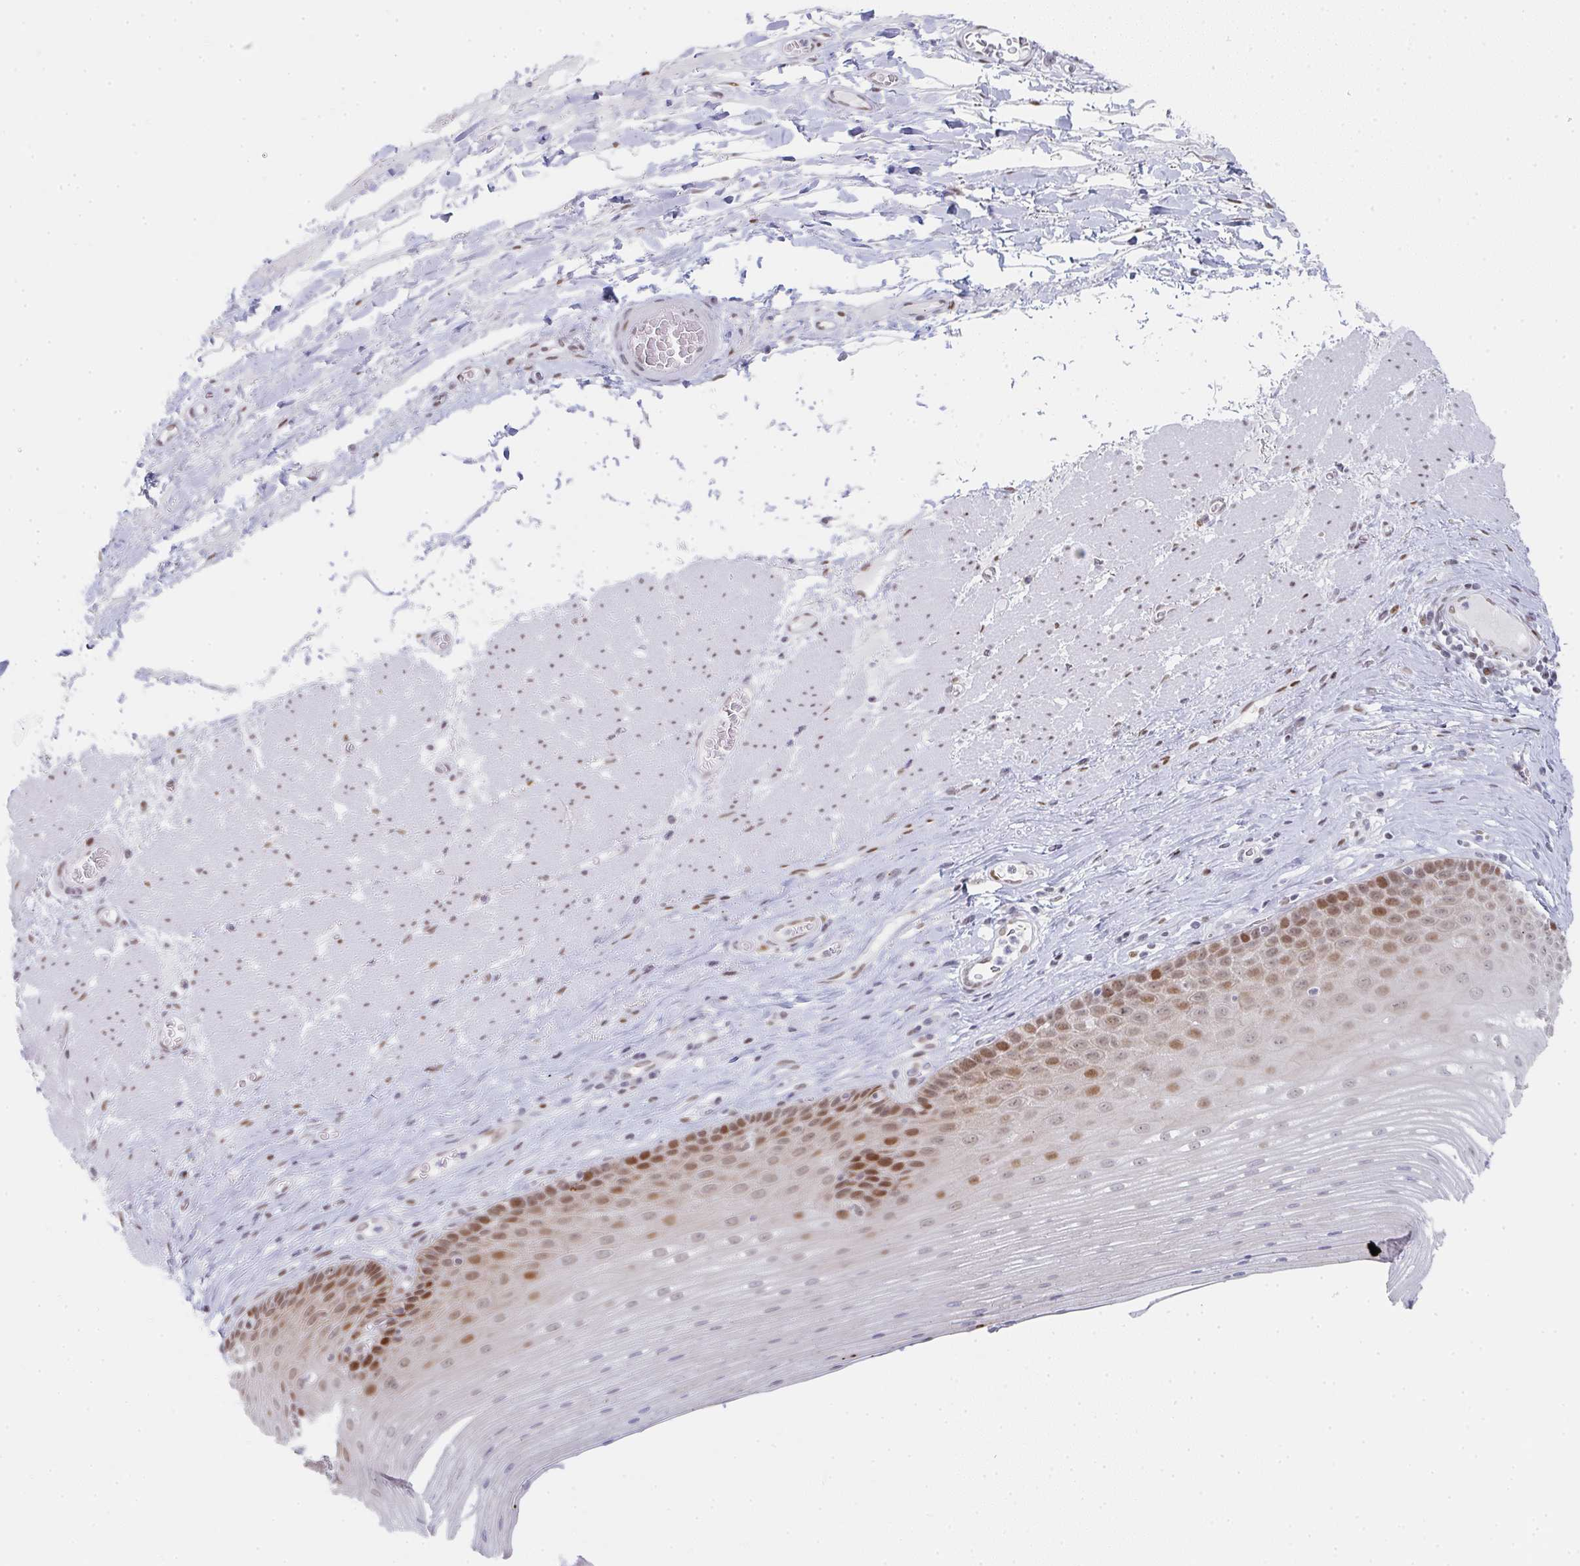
{"staining": {"intensity": "strong", "quantity": "<25%", "location": "nuclear"}, "tissue": "esophagus", "cell_type": "Squamous epithelial cells", "image_type": "normal", "snomed": [{"axis": "morphology", "description": "Normal tissue, NOS"}, {"axis": "topography", "description": "Esophagus"}], "caption": "Human esophagus stained for a protein (brown) reveals strong nuclear positive staining in about <25% of squamous epithelial cells.", "gene": "POU2AF2", "patient": {"sex": "male", "age": 62}}